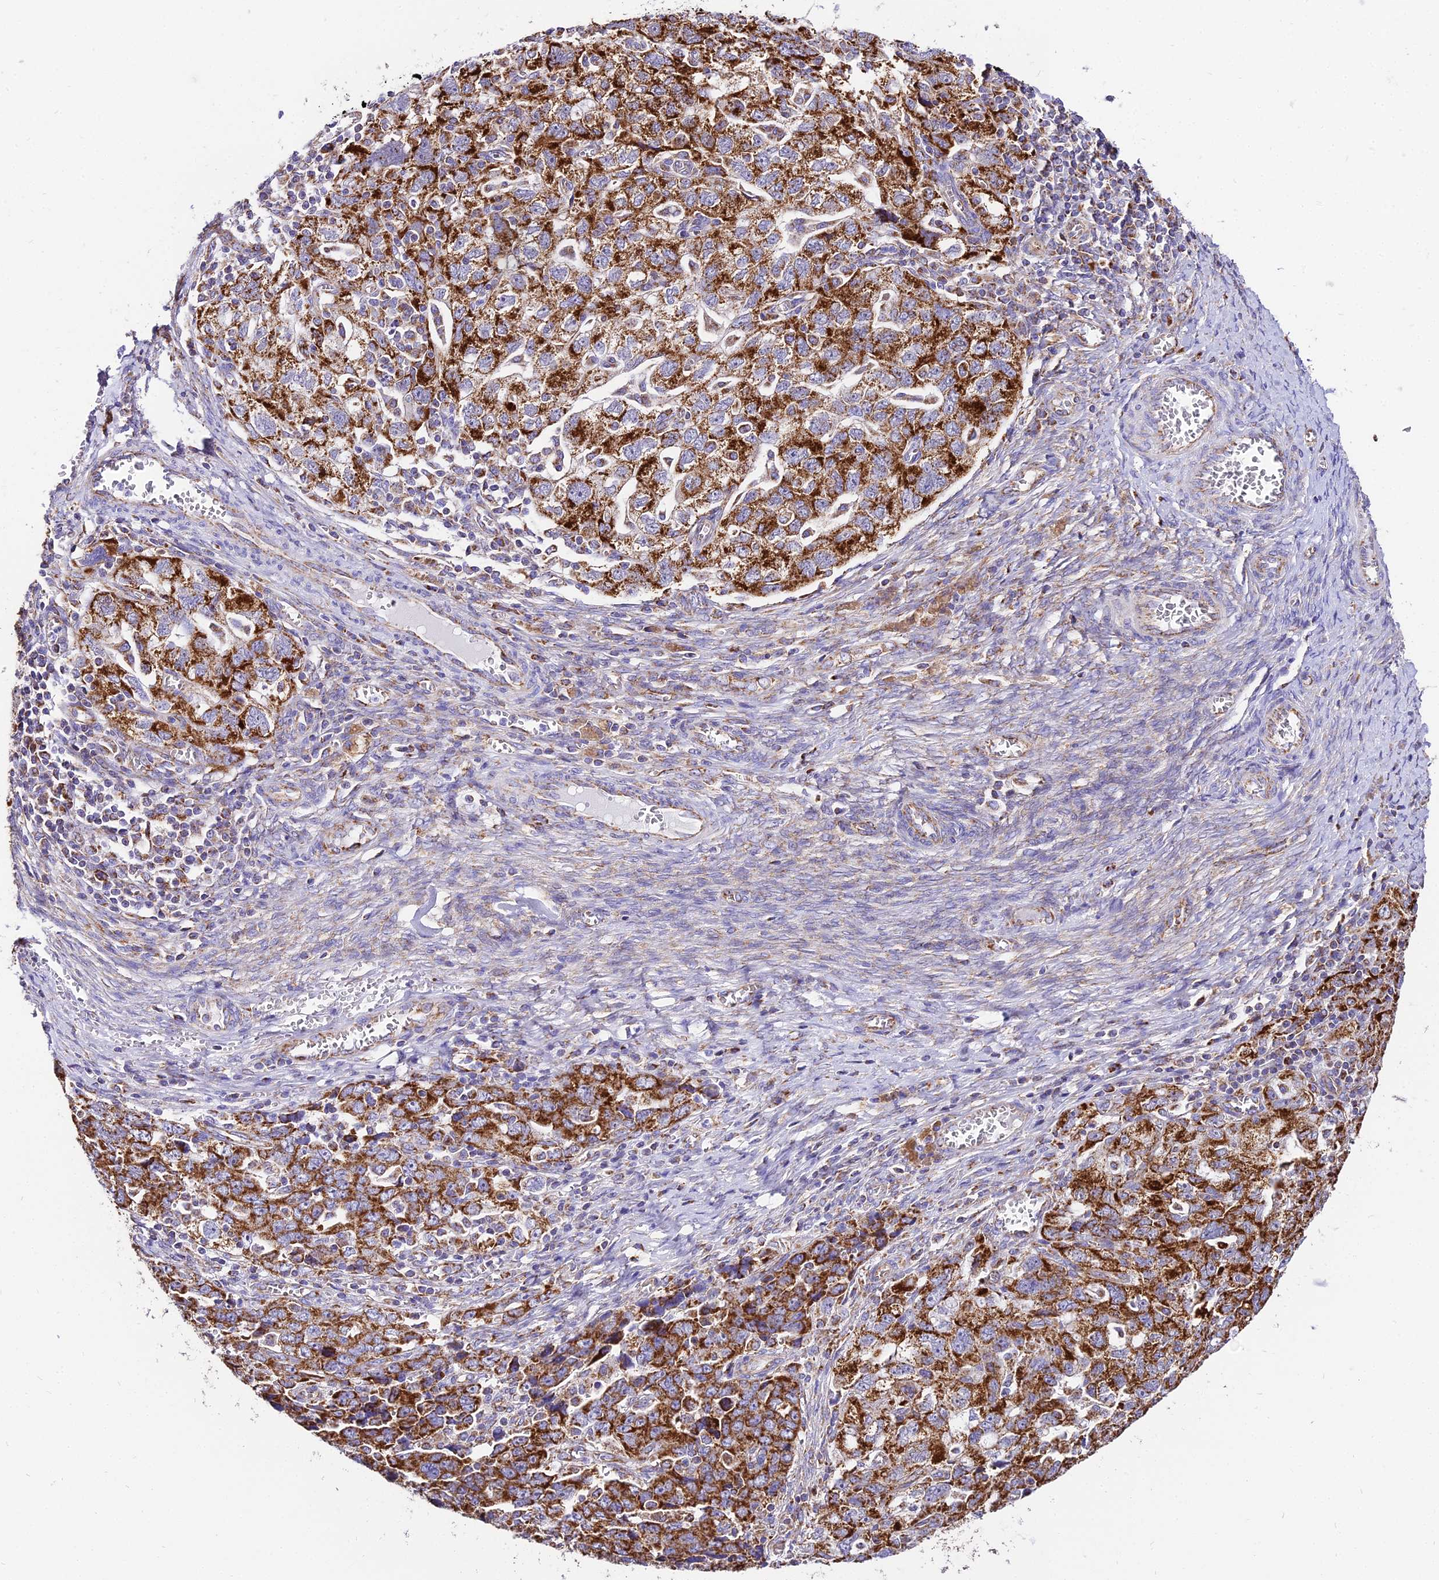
{"staining": {"intensity": "strong", "quantity": ">75%", "location": "cytoplasmic/membranous"}, "tissue": "ovarian cancer", "cell_type": "Tumor cells", "image_type": "cancer", "snomed": [{"axis": "morphology", "description": "Carcinoma, NOS"}, {"axis": "morphology", "description": "Cystadenocarcinoma, serous, NOS"}, {"axis": "topography", "description": "Ovary"}], "caption": "Human carcinoma (ovarian) stained with a brown dye shows strong cytoplasmic/membranous positive positivity in approximately >75% of tumor cells.", "gene": "OCIAD1", "patient": {"sex": "female", "age": 69}}